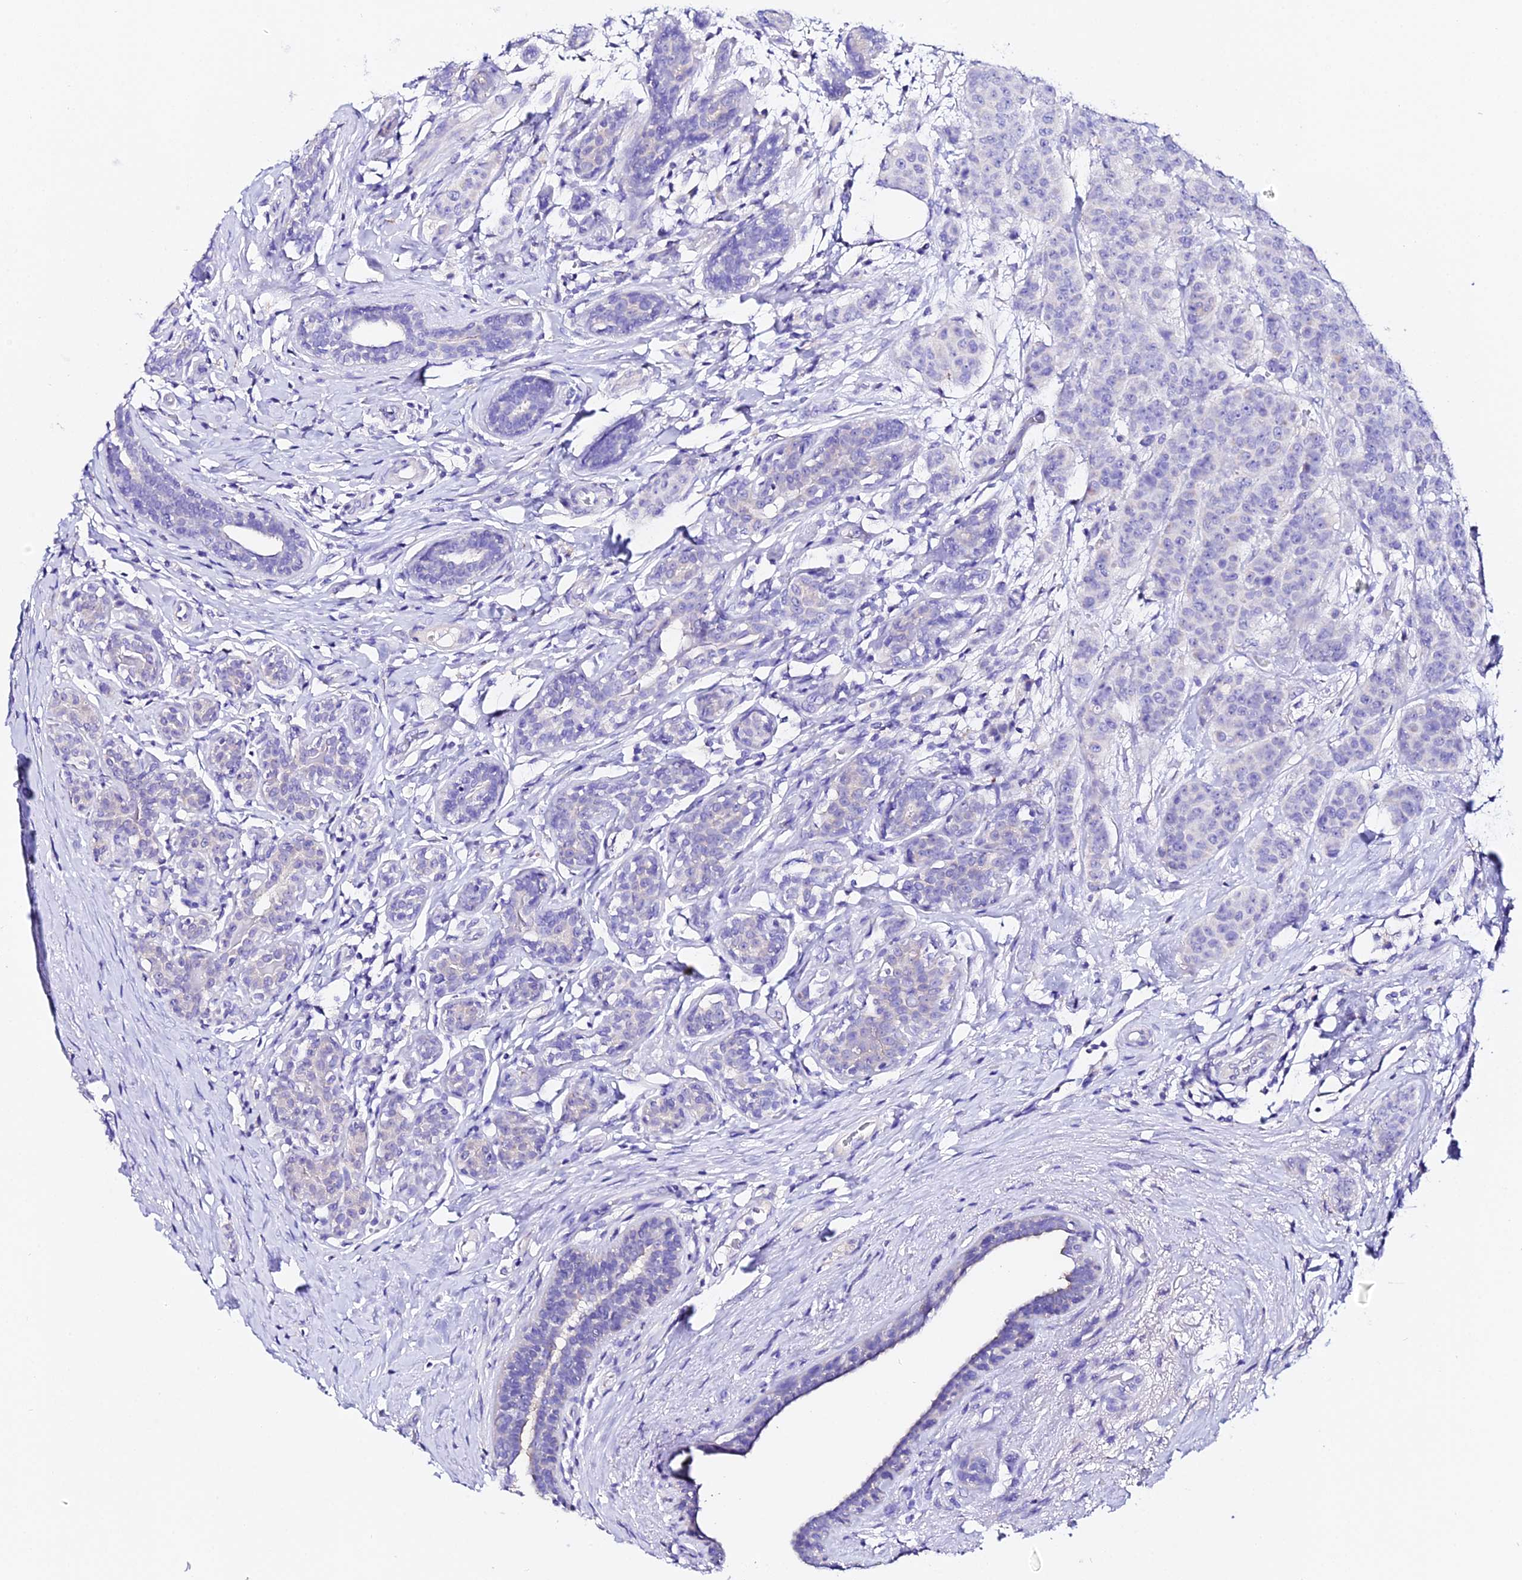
{"staining": {"intensity": "negative", "quantity": "none", "location": "none"}, "tissue": "breast cancer", "cell_type": "Tumor cells", "image_type": "cancer", "snomed": [{"axis": "morphology", "description": "Duct carcinoma"}, {"axis": "topography", "description": "Breast"}], "caption": "High power microscopy image of an immunohistochemistry histopathology image of breast cancer (intraductal carcinoma), revealing no significant staining in tumor cells.", "gene": "TMEM117", "patient": {"sex": "female", "age": 40}}